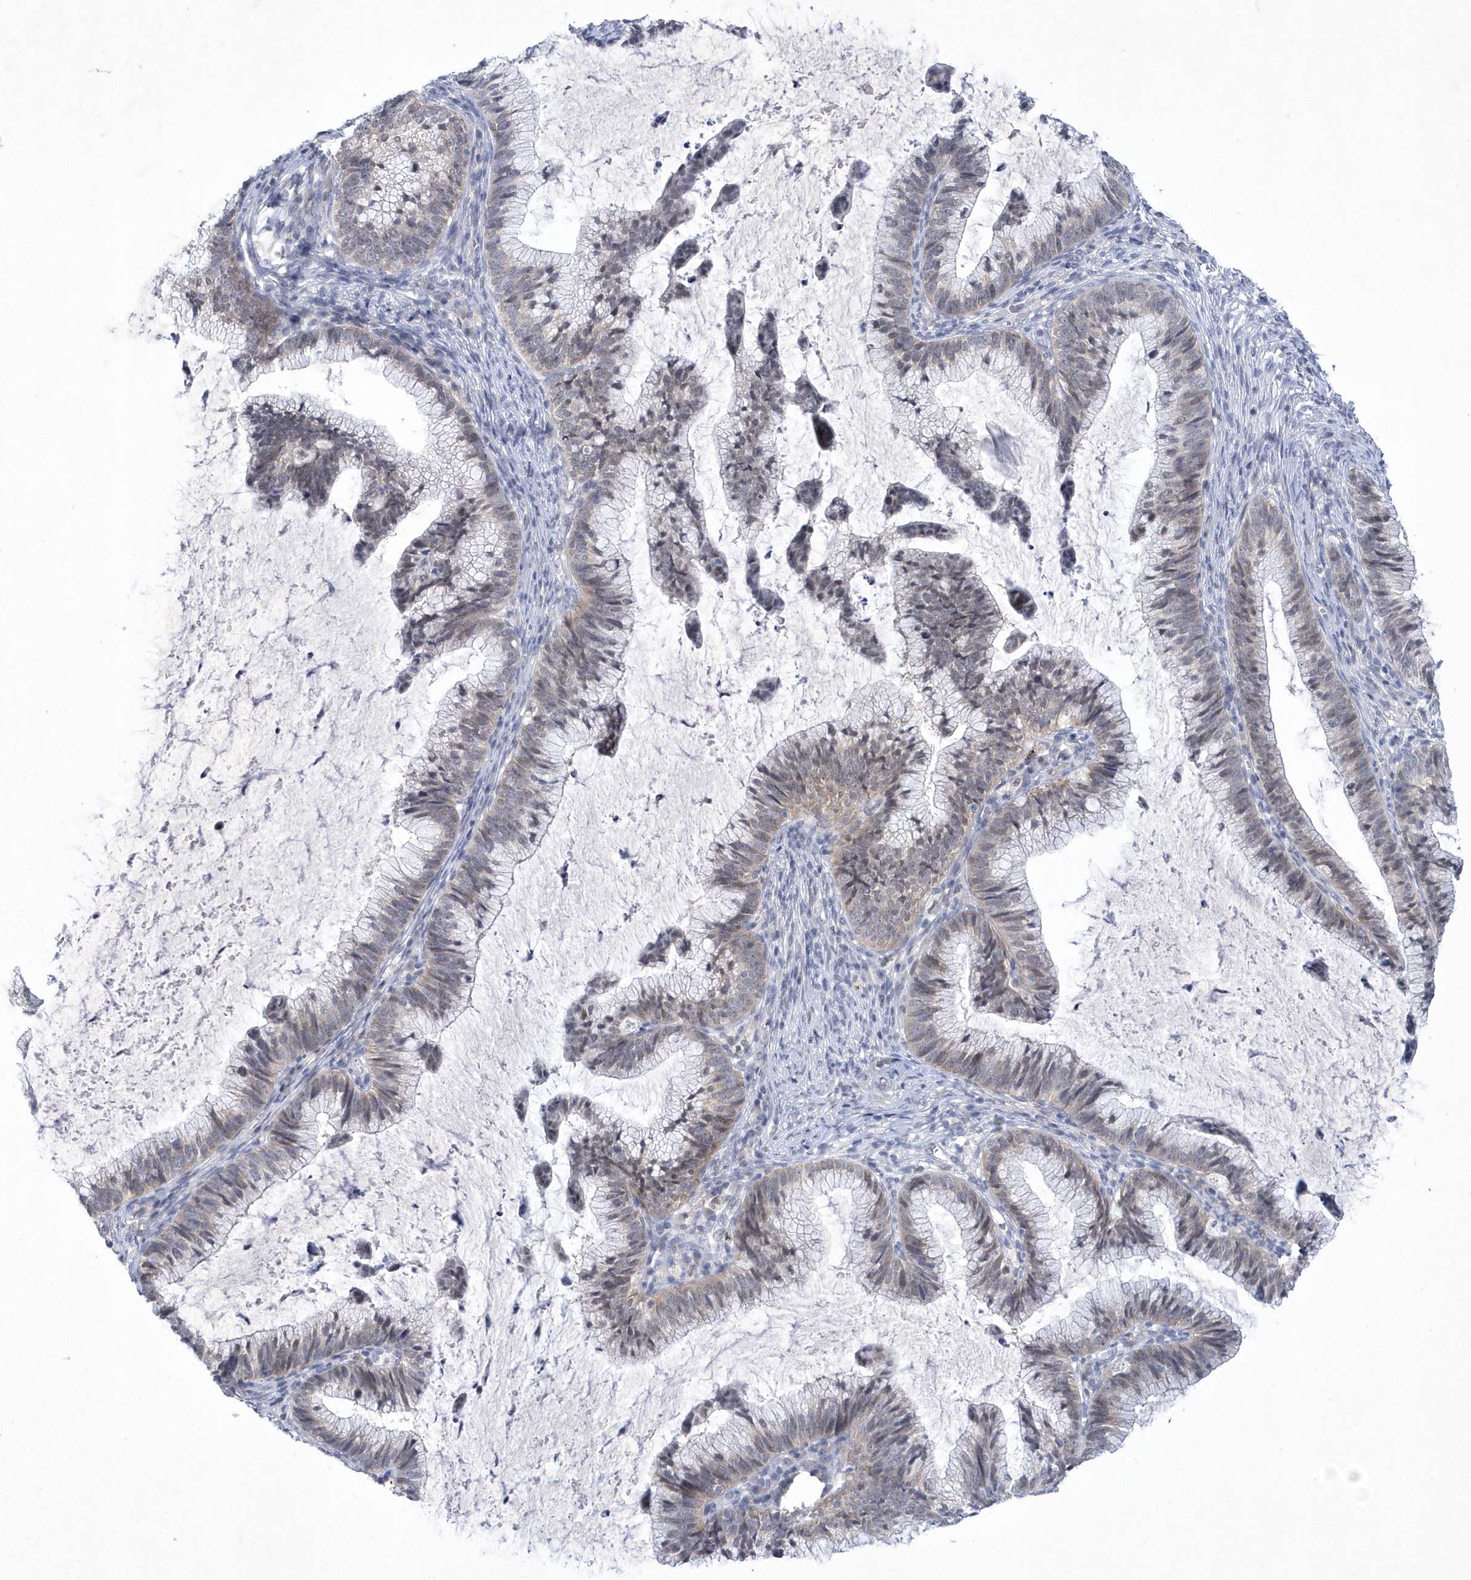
{"staining": {"intensity": "weak", "quantity": "<25%", "location": "cytoplasmic/membranous"}, "tissue": "cervical cancer", "cell_type": "Tumor cells", "image_type": "cancer", "snomed": [{"axis": "morphology", "description": "Adenocarcinoma, NOS"}, {"axis": "topography", "description": "Cervix"}], "caption": "Histopathology image shows no significant protein staining in tumor cells of cervical cancer (adenocarcinoma). (DAB immunohistochemistry, high magnification).", "gene": "SRGAP3", "patient": {"sex": "female", "age": 36}}